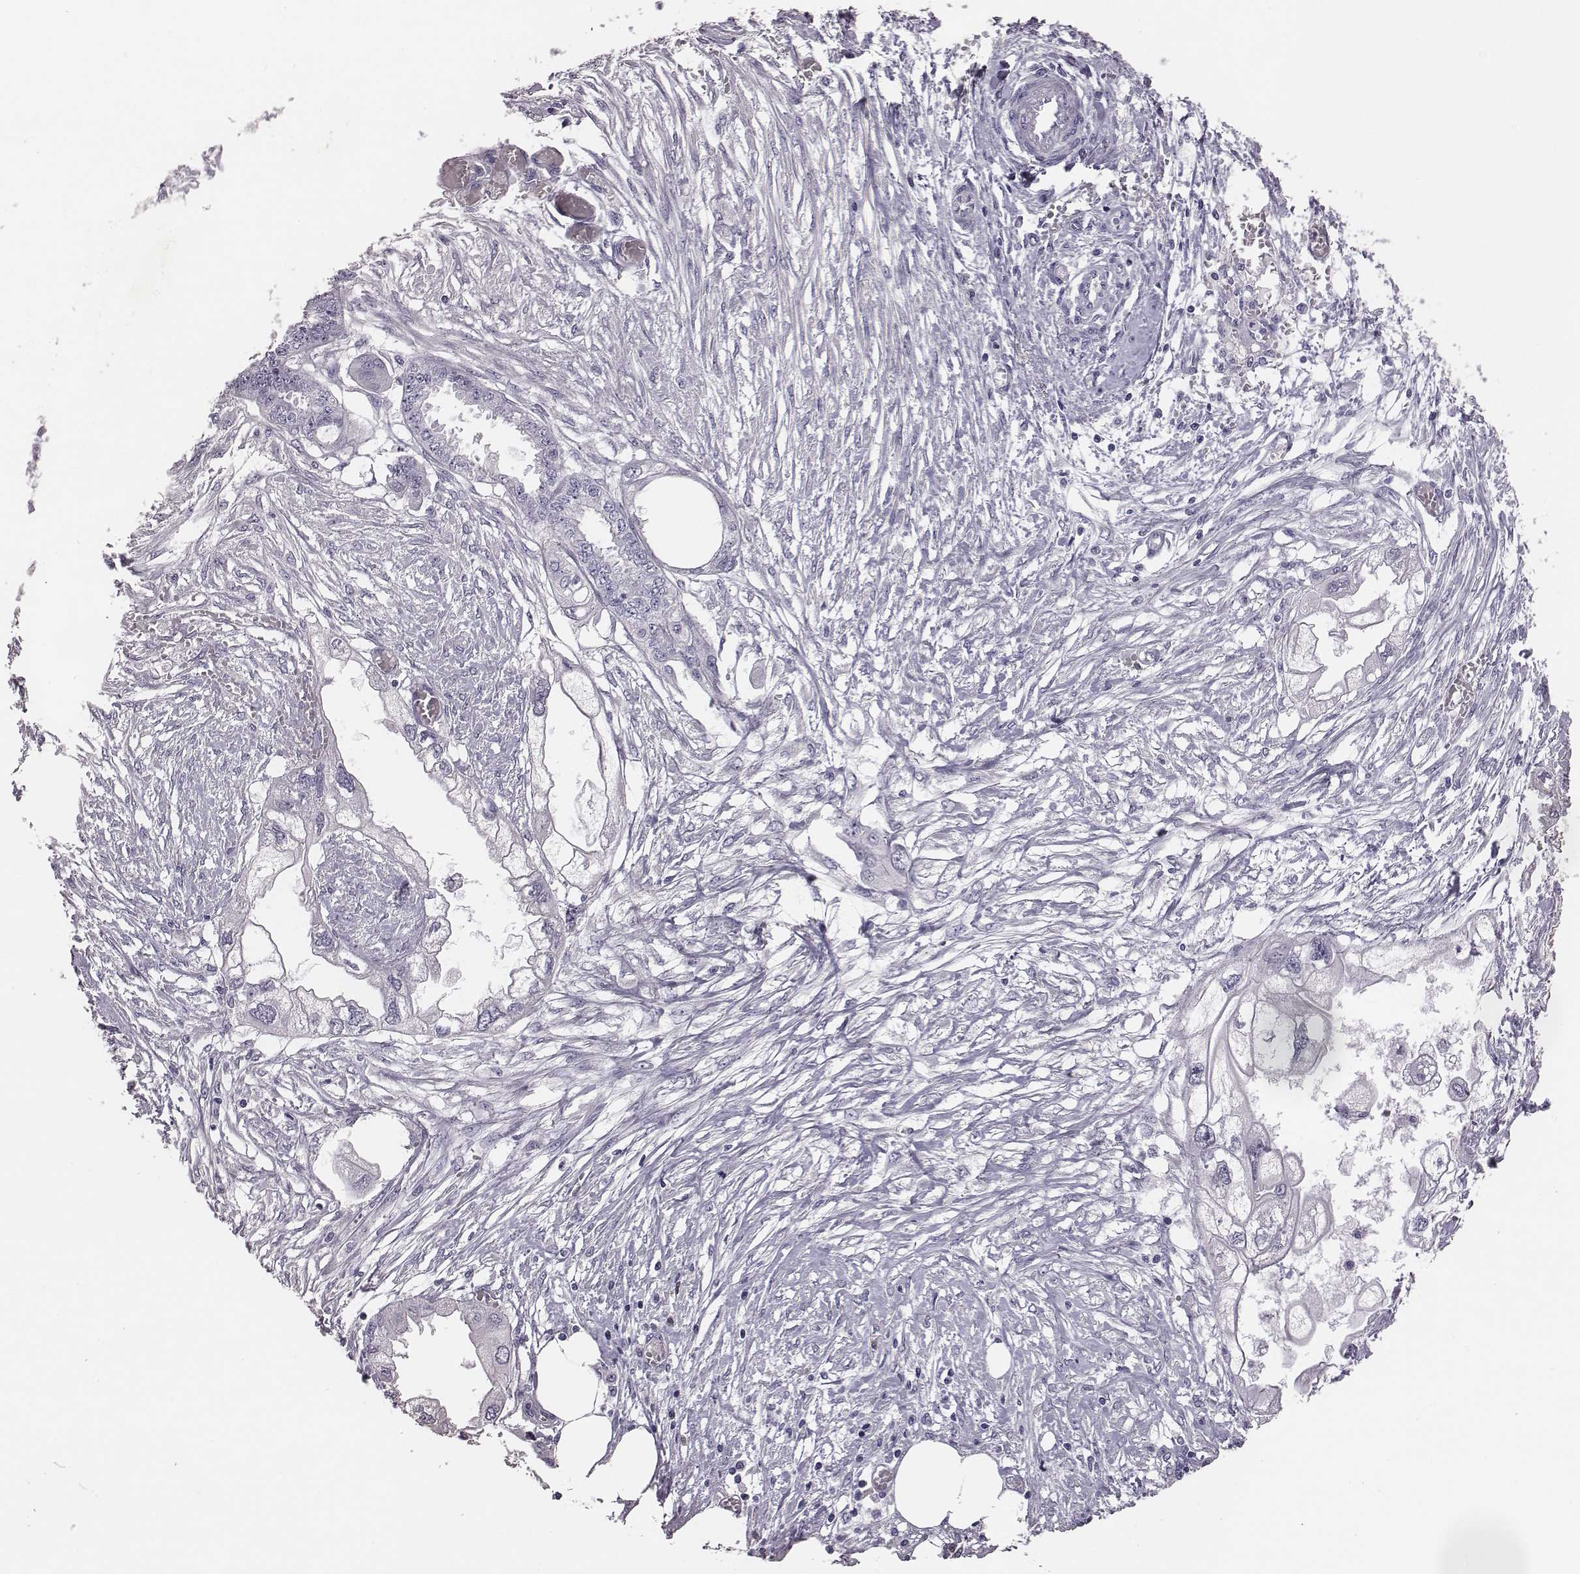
{"staining": {"intensity": "negative", "quantity": "none", "location": "none"}, "tissue": "endometrial cancer", "cell_type": "Tumor cells", "image_type": "cancer", "snomed": [{"axis": "morphology", "description": "Adenocarcinoma, NOS"}, {"axis": "morphology", "description": "Adenocarcinoma, metastatic, NOS"}, {"axis": "topography", "description": "Adipose tissue"}, {"axis": "topography", "description": "Endometrium"}], "caption": "Immunohistochemistry (IHC) of human endometrial cancer exhibits no positivity in tumor cells.", "gene": "ACOD1", "patient": {"sex": "female", "age": 67}}